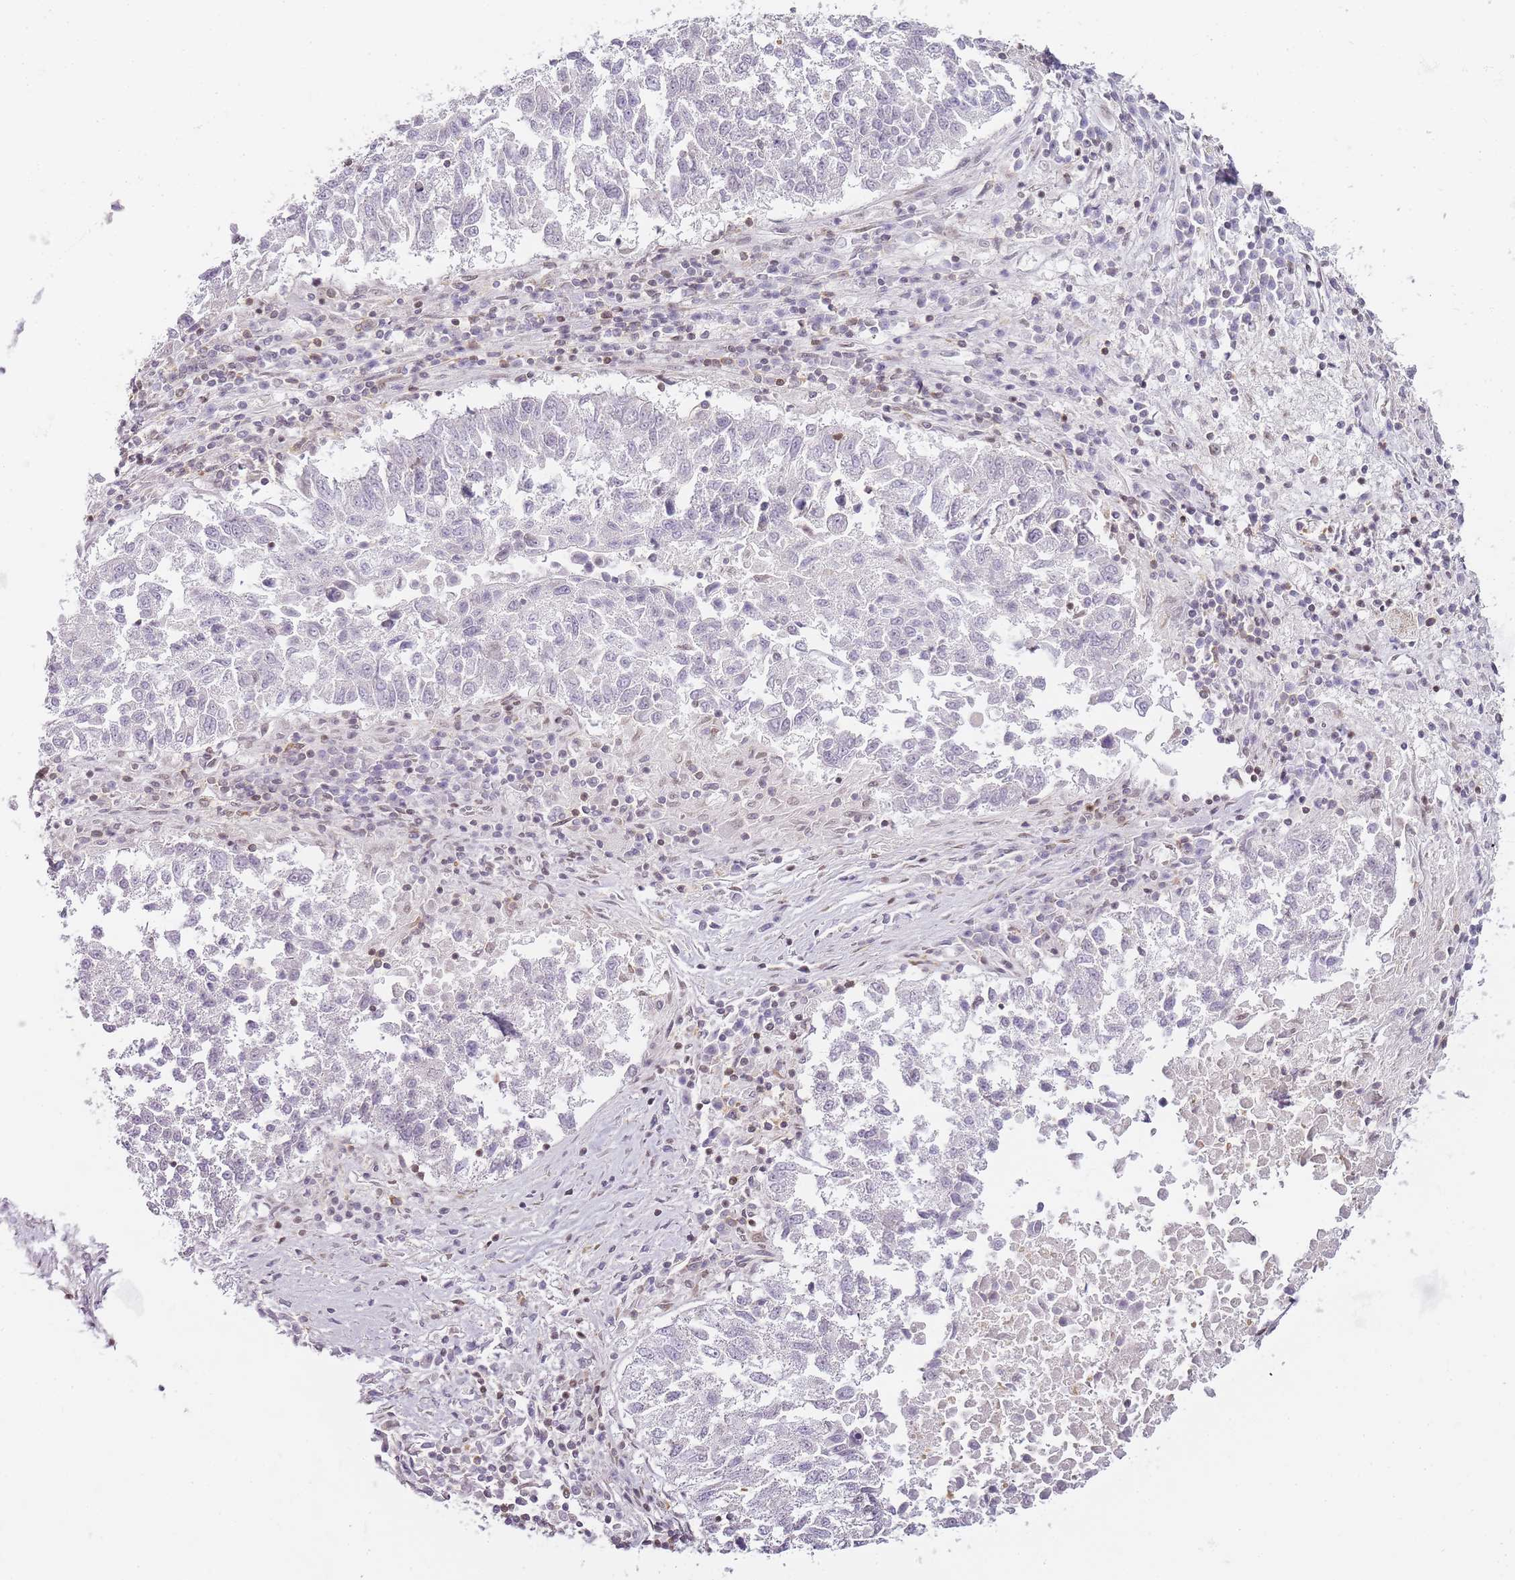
{"staining": {"intensity": "negative", "quantity": "none", "location": "none"}, "tissue": "lung cancer", "cell_type": "Tumor cells", "image_type": "cancer", "snomed": [{"axis": "morphology", "description": "Squamous cell carcinoma, NOS"}, {"axis": "topography", "description": "Lung"}], "caption": "DAB (3,3'-diaminobenzidine) immunohistochemical staining of lung squamous cell carcinoma demonstrates no significant staining in tumor cells.", "gene": "JAKMIP1", "patient": {"sex": "male", "age": 73}}